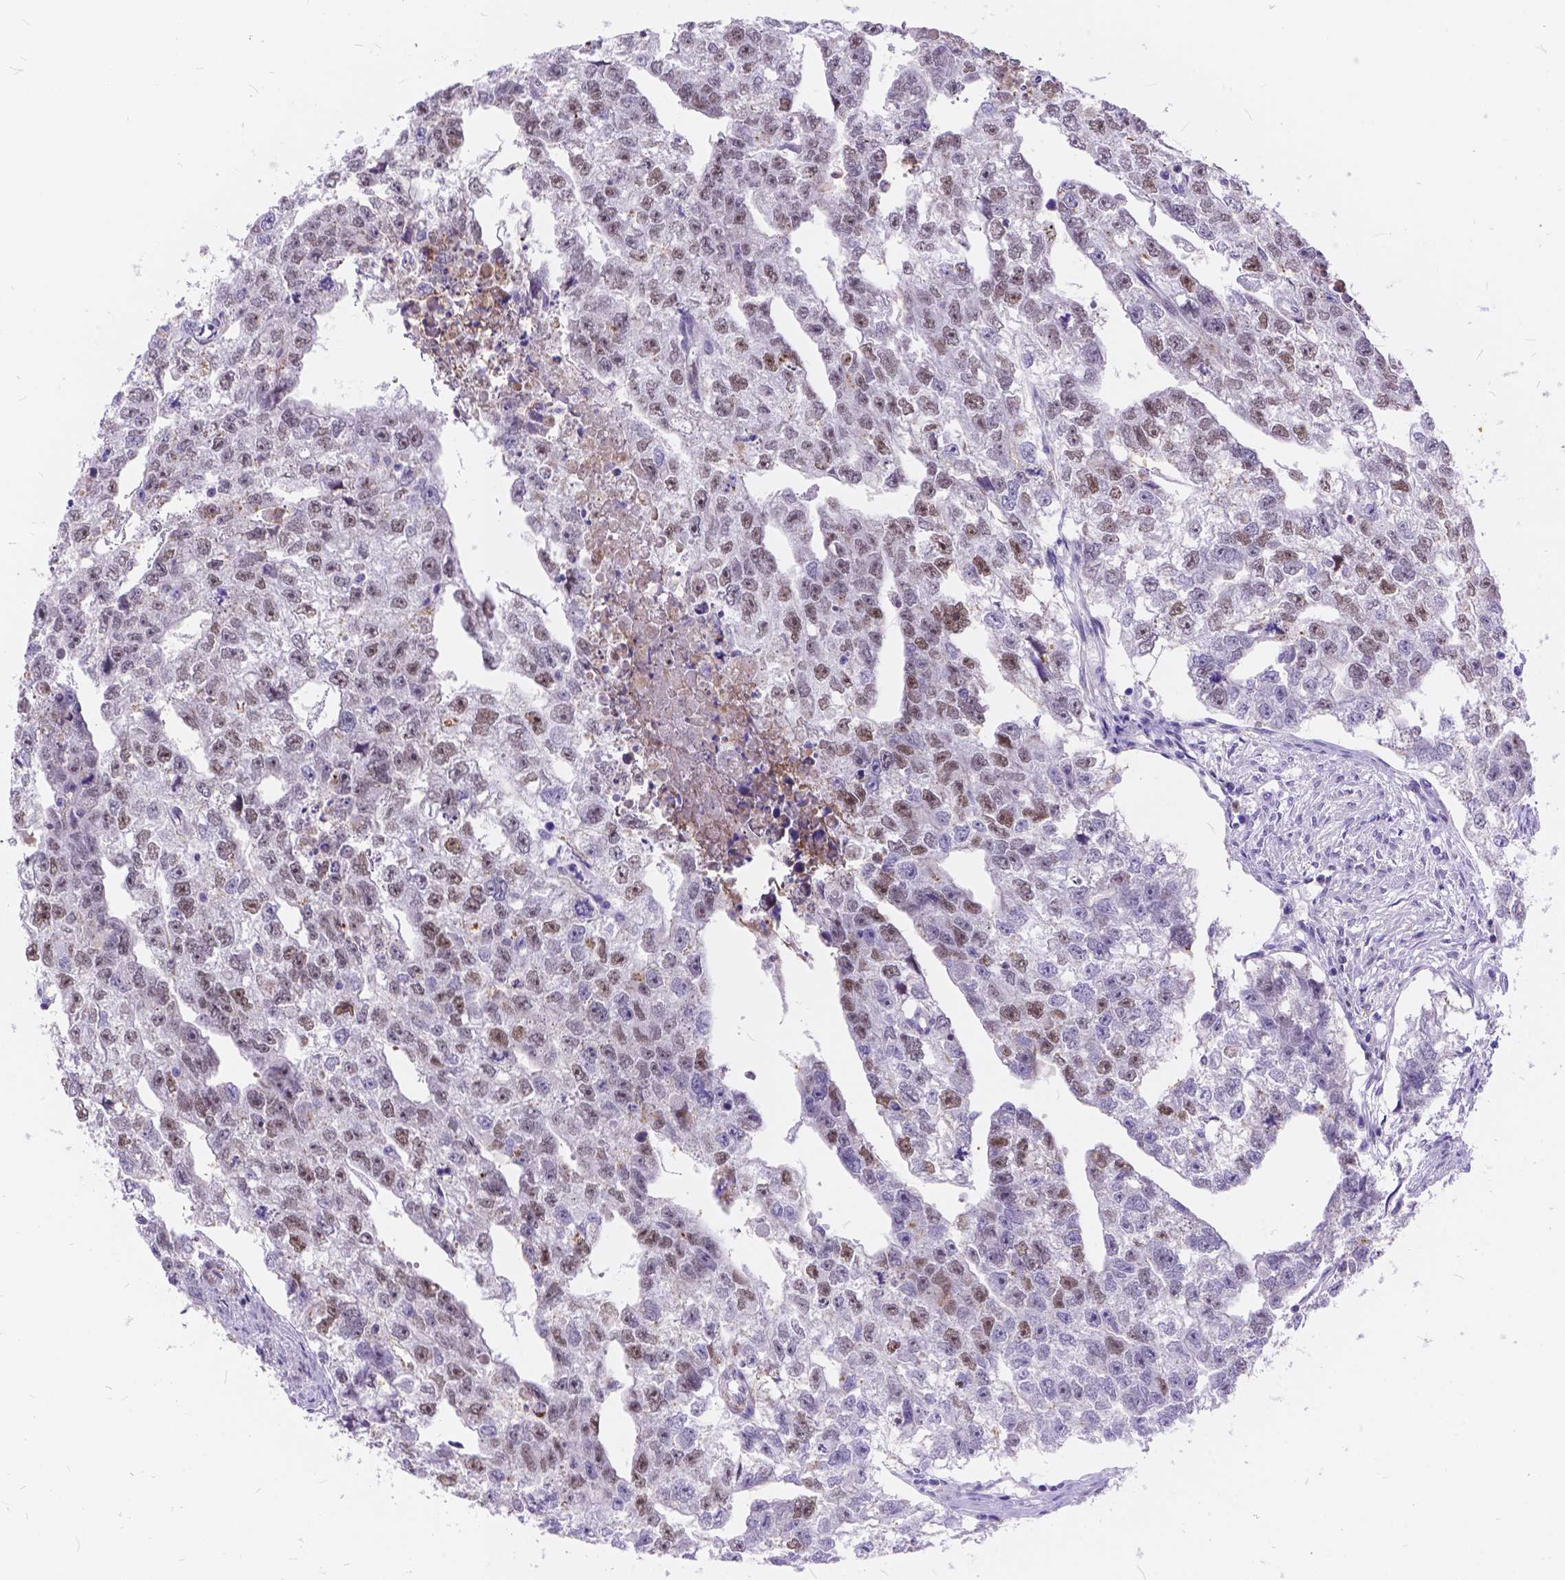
{"staining": {"intensity": "moderate", "quantity": "<25%", "location": "cytoplasmic/membranous"}, "tissue": "testis cancer", "cell_type": "Tumor cells", "image_type": "cancer", "snomed": [{"axis": "morphology", "description": "Carcinoma, Embryonal, NOS"}, {"axis": "morphology", "description": "Teratoma, malignant, NOS"}, {"axis": "topography", "description": "Testis"}], "caption": "A high-resolution image shows IHC staining of testis teratoma (malignant), which displays moderate cytoplasmic/membranous expression in approximately <25% of tumor cells.", "gene": "MAN2C1", "patient": {"sex": "male", "age": 44}}